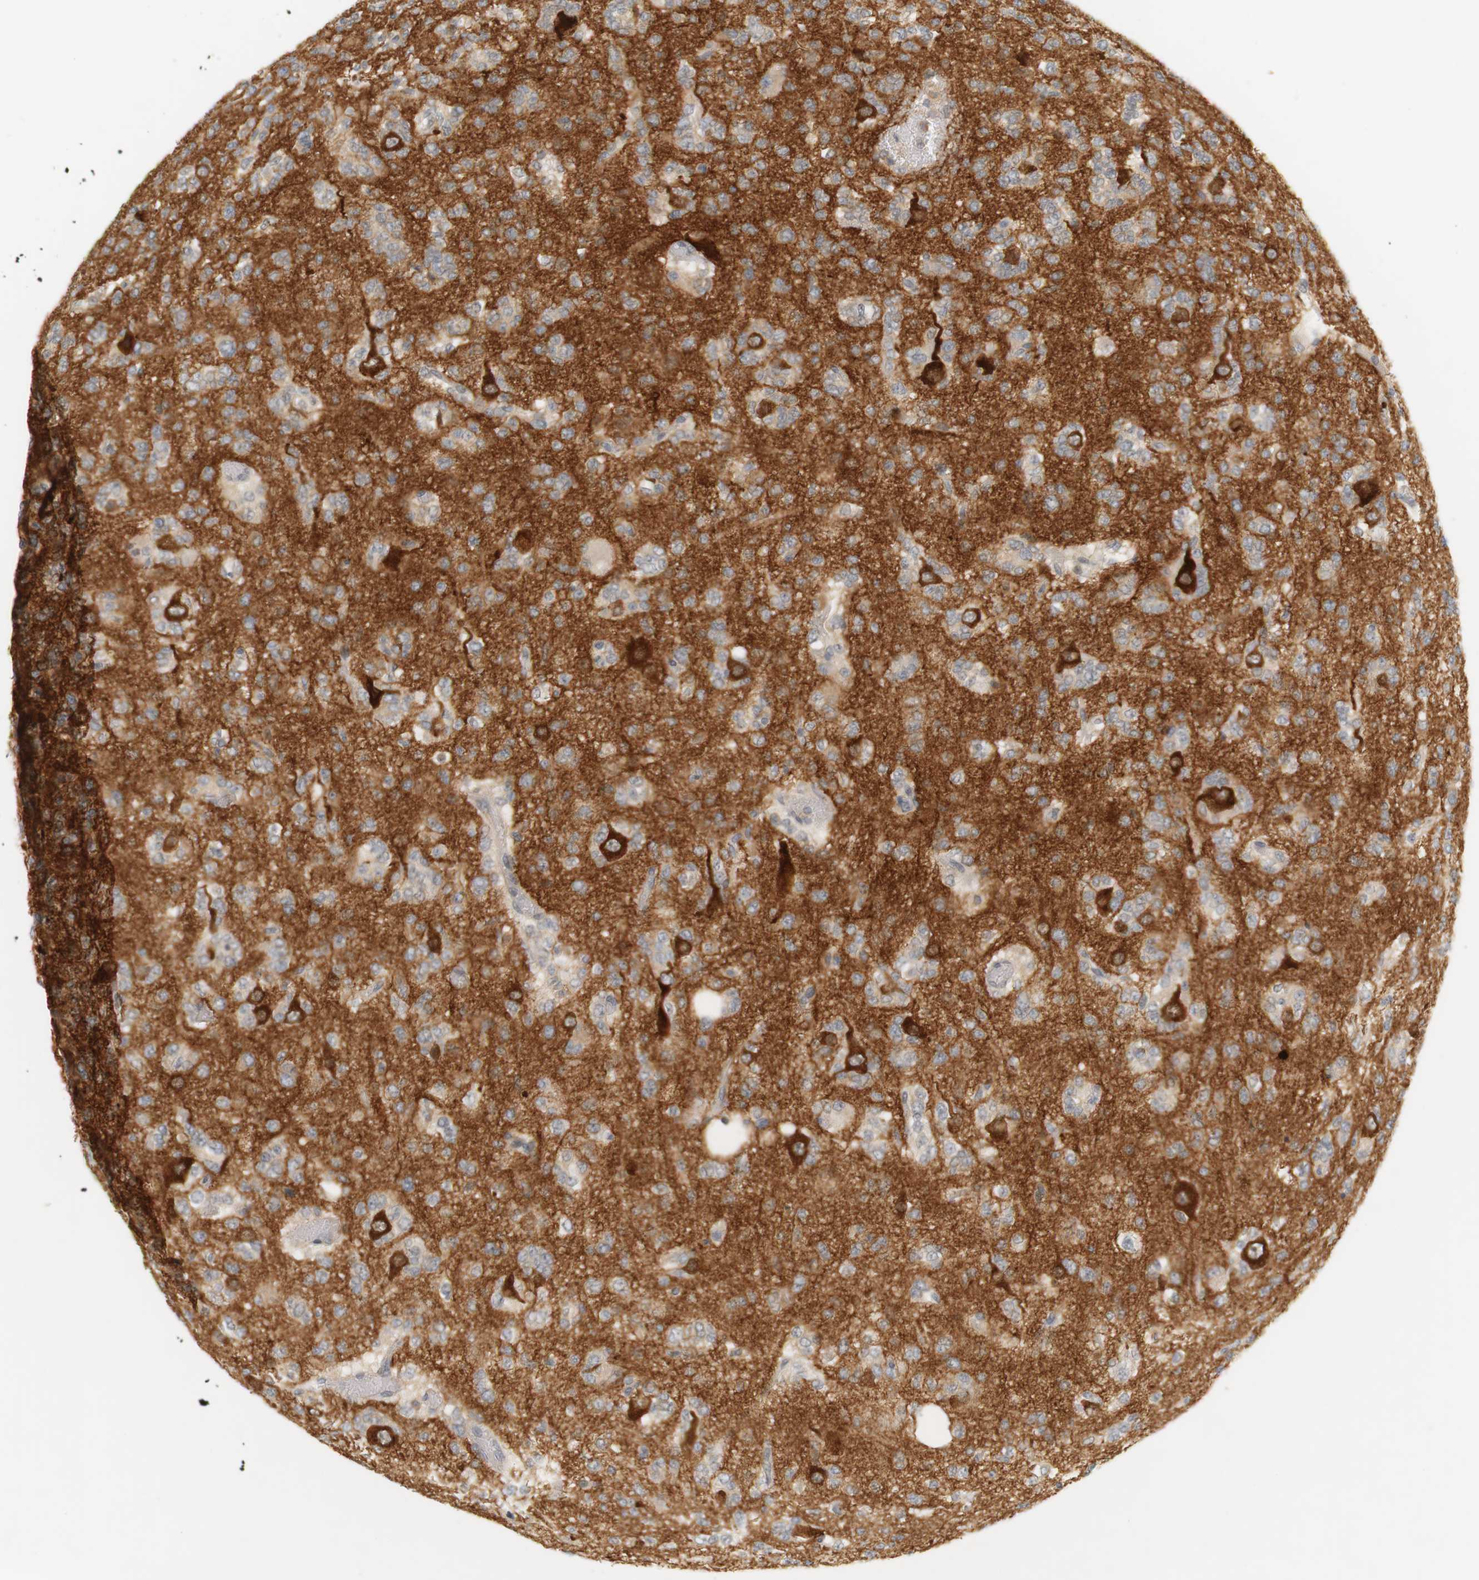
{"staining": {"intensity": "weak", "quantity": ">75%", "location": "cytoplasmic/membranous"}, "tissue": "glioma", "cell_type": "Tumor cells", "image_type": "cancer", "snomed": [{"axis": "morphology", "description": "Glioma, malignant, Low grade"}, {"axis": "topography", "description": "Brain"}], "caption": "Protein staining of malignant low-grade glioma tissue exhibits weak cytoplasmic/membranous expression in approximately >75% of tumor cells.", "gene": "RTN3", "patient": {"sex": "male", "age": 38}}